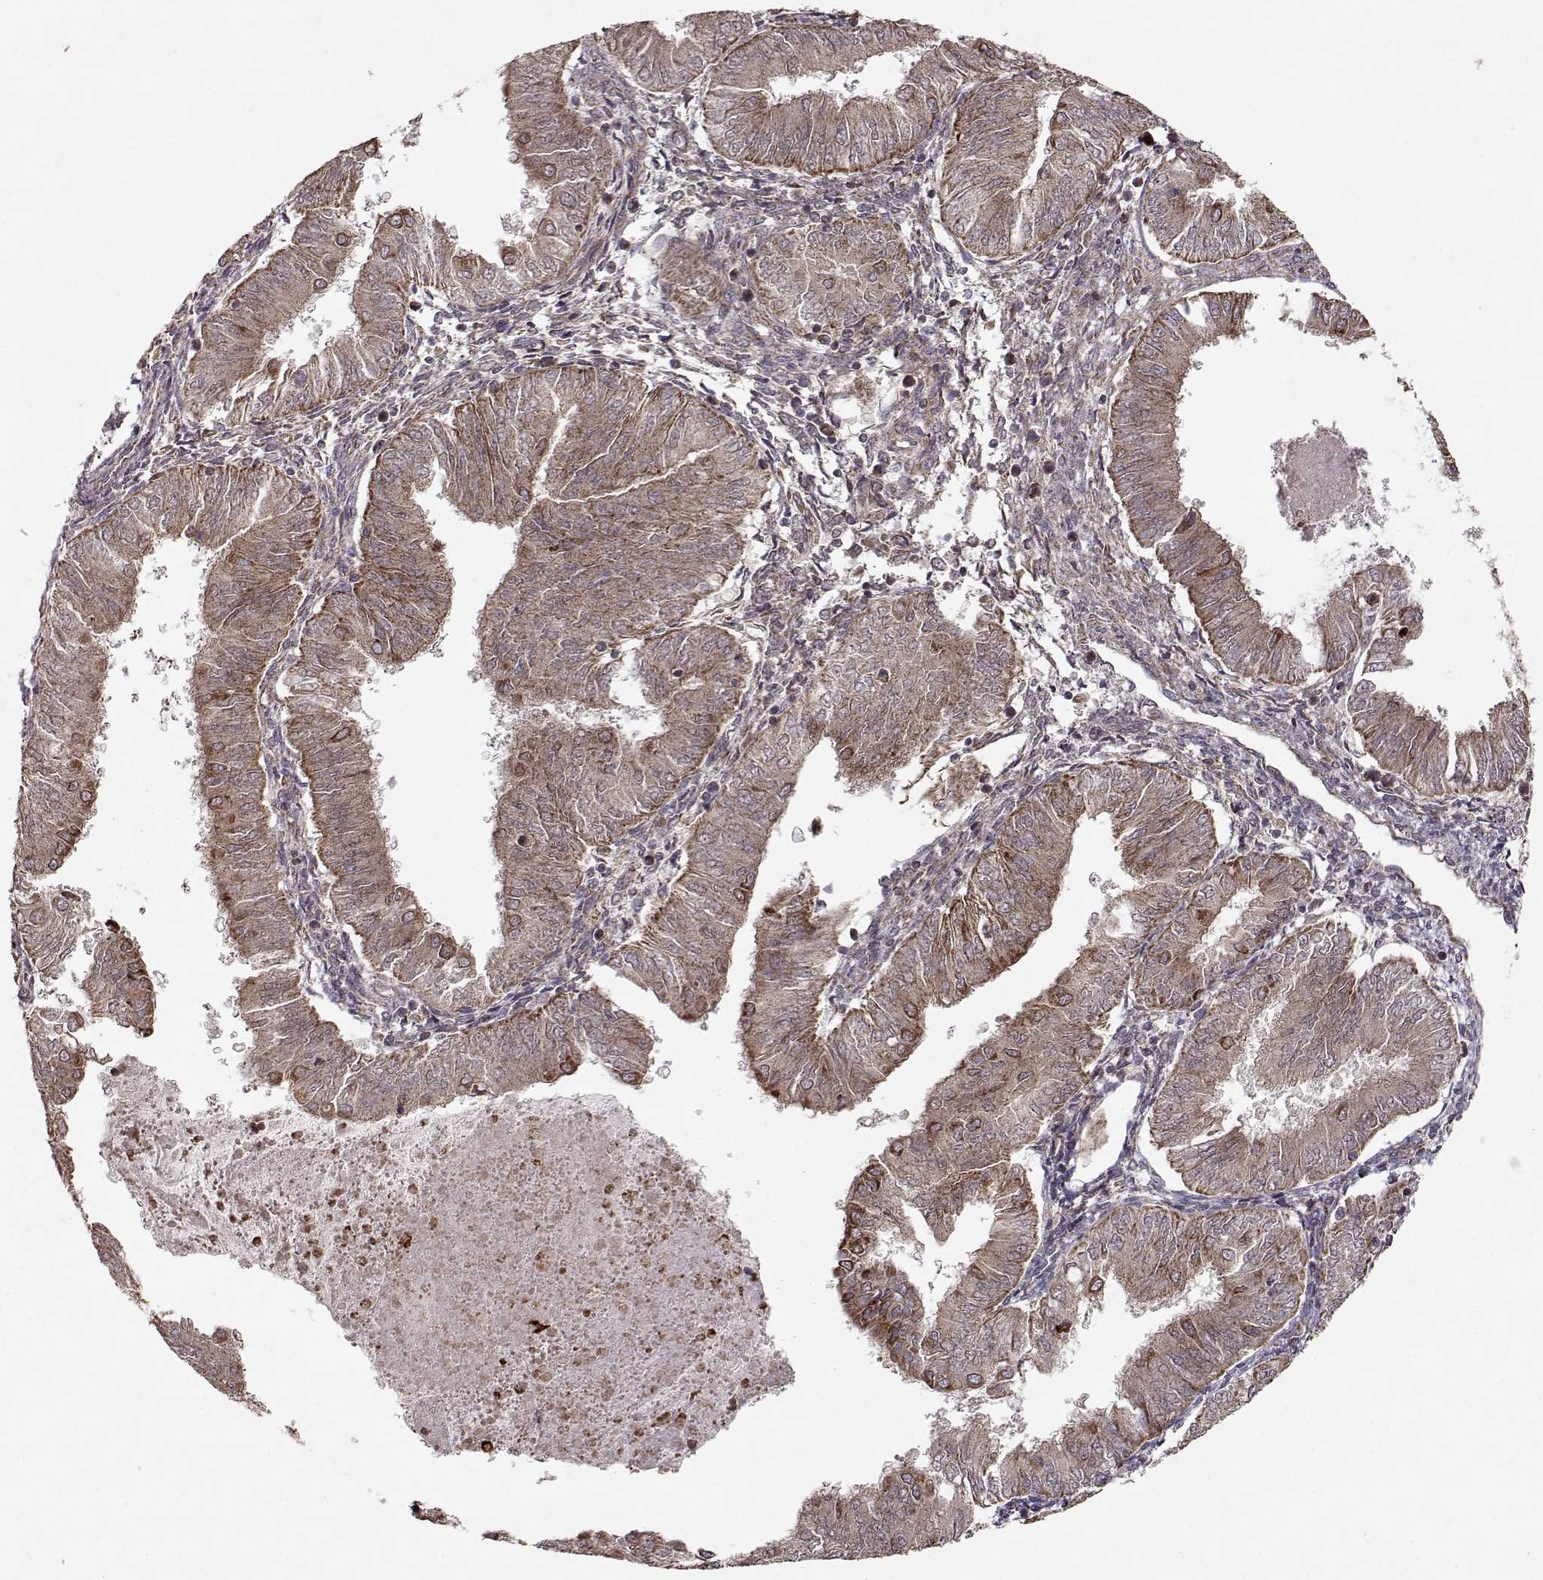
{"staining": {"intensity": "moderate", "quantity": ">75%", "location": "cytoplasmic/membranous"}, "tissue": "endometrial cancer", "cell_type": "Tumor cells", "image_type": "cancer", "snomed": [{"axis": "morphology", "description": "Adenocarcinoma, NOS"}, {"axis": "topography", "description": "Endometrium"}], "caption": "Immunohistochemical staining of endometrial cancer (adenocarcinoma) shows moderate cytoplasmic/membranous protein staining in about >75% of tumor cells. (DAB IHC, brown staining for protein, blue staining for nuclei).", "gene": "CMTM3", "patient": {"sex": "female", "age": 53}}